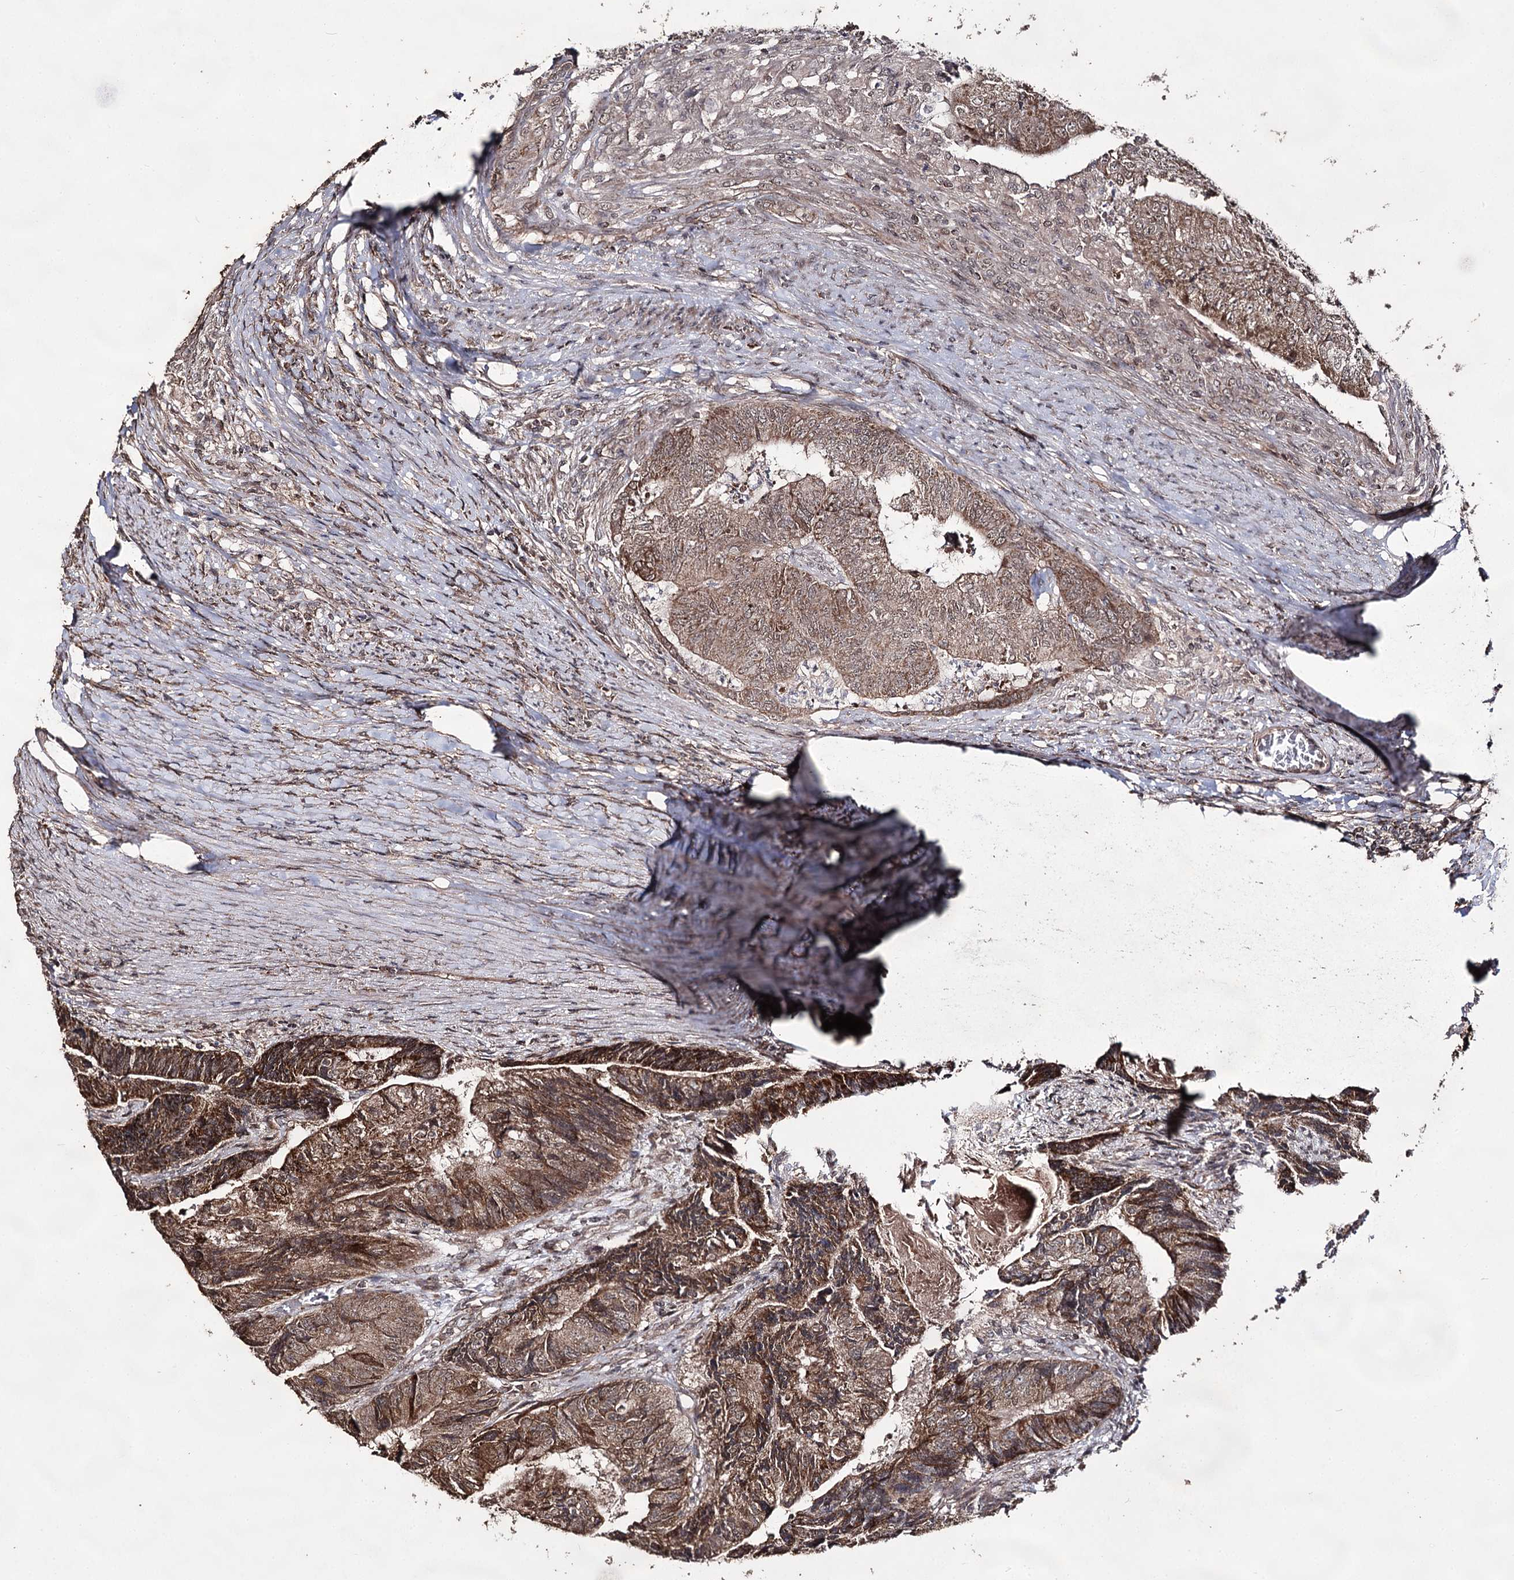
{"staining": {"intensity": "moderate", "quantity": ">75%", "location": "cytoplasmic/membranous"}, "tissue": "colorectal cancer", "cell_type": "Tumor cells", "image_type": "cancer", "snomed": [{"axis": "morphology", "description": "Adenocarcinoma, NOS"}, {"axis": "topography", "description": "Colon"}], "caption": "DAB immunohistochemical staining of human colorectal cancer demonstrates moderate cytoplasmic/membranous protein positivity in approximately >75% of tumor cells.", "gene": "ACTR6", "patient": {"sex": "female", "age": 67}}